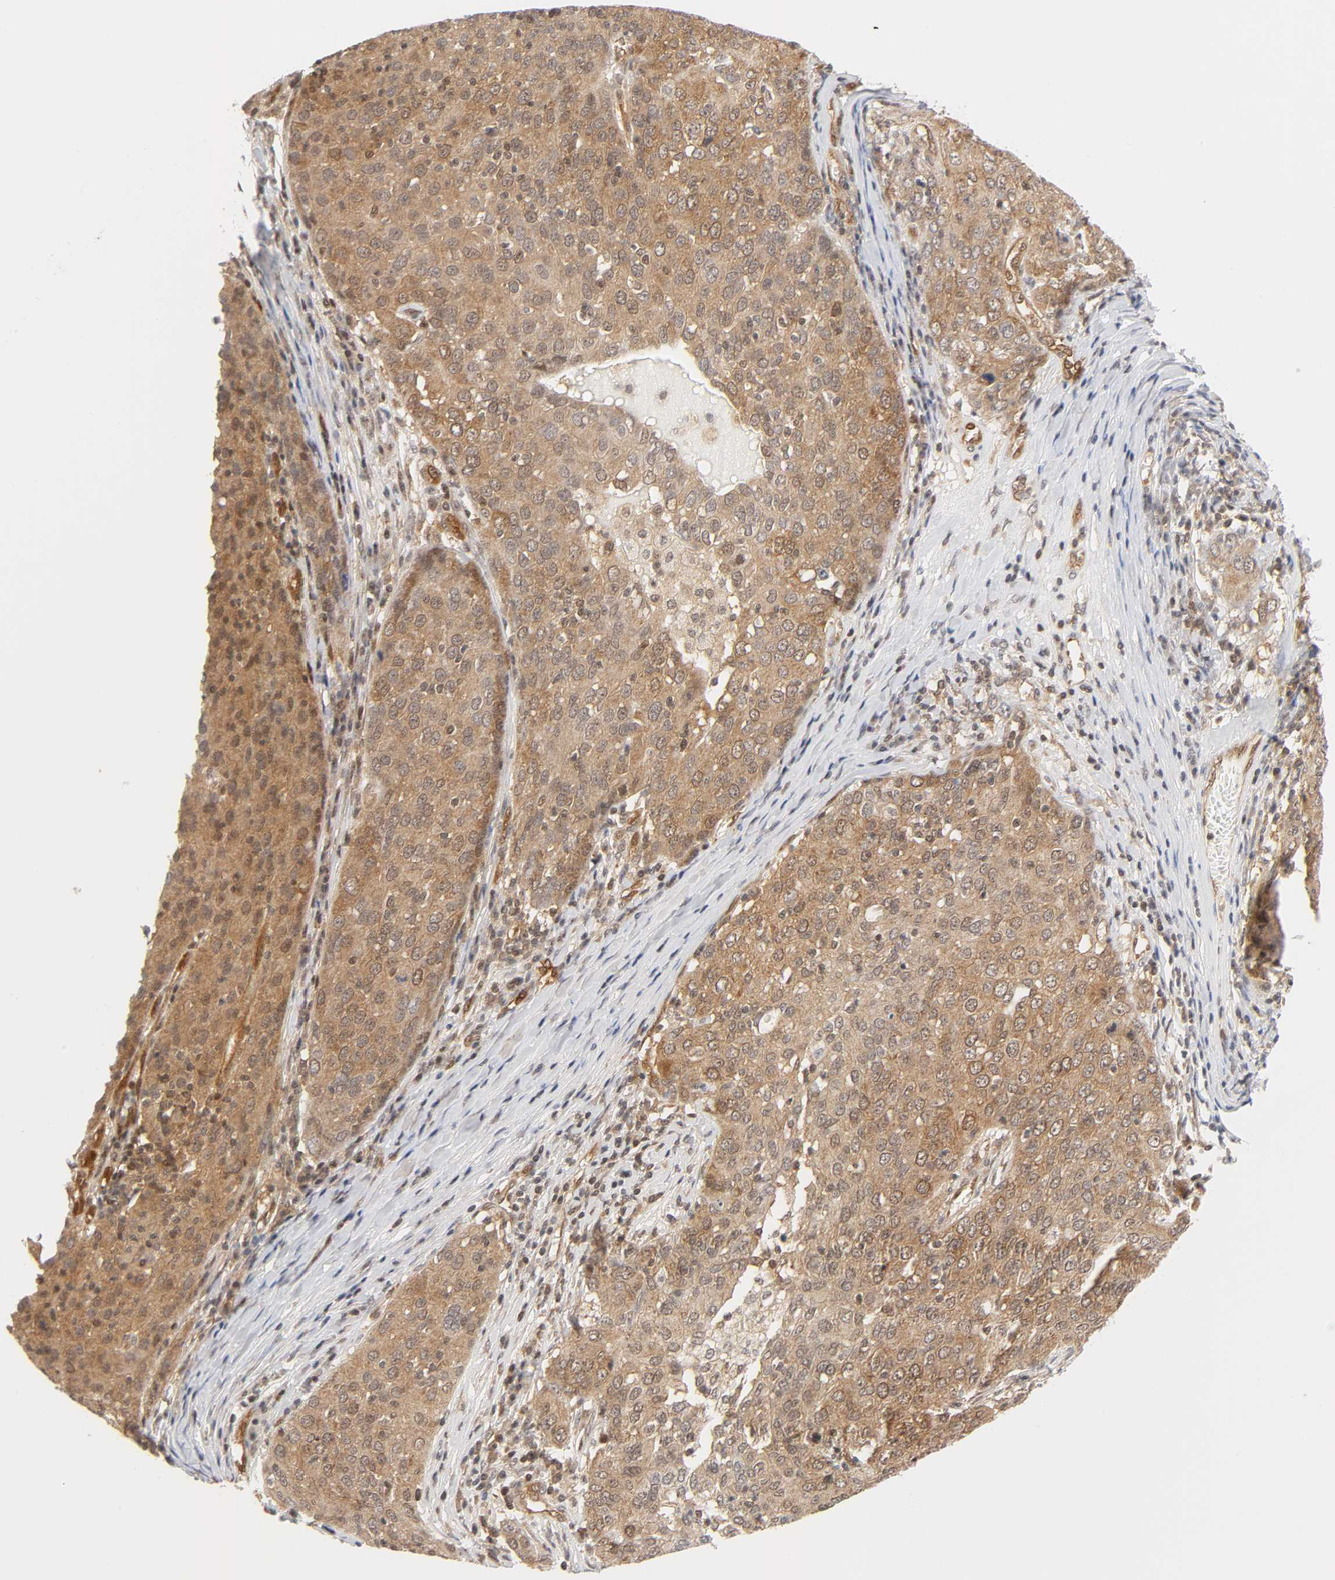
{"staining": {"intensity": "moderate", "quantity": ">75%", "location": "cytoplasmic/membranous,nuclear"}, "tissue": "ovarian cancer", "cell_type": "Tumor cells", "image_type": "cancer", "snomed": [{"axis": "morphology", "description": "Carcinoma, endometroid"}, {"axis": "topography", "description": "Ovary"}], "caption": "An image of ovarian cancer stained for a protein shows moderate cytoplasmic/membranous and nuclear brown staining in tumor cells. Using DAB (brown) and hematoxylin (blue) stains, captured at high magnification using brightfield microscopy.", "gene": "CDC37", "patient": {"sex": "female", "age": 50}}